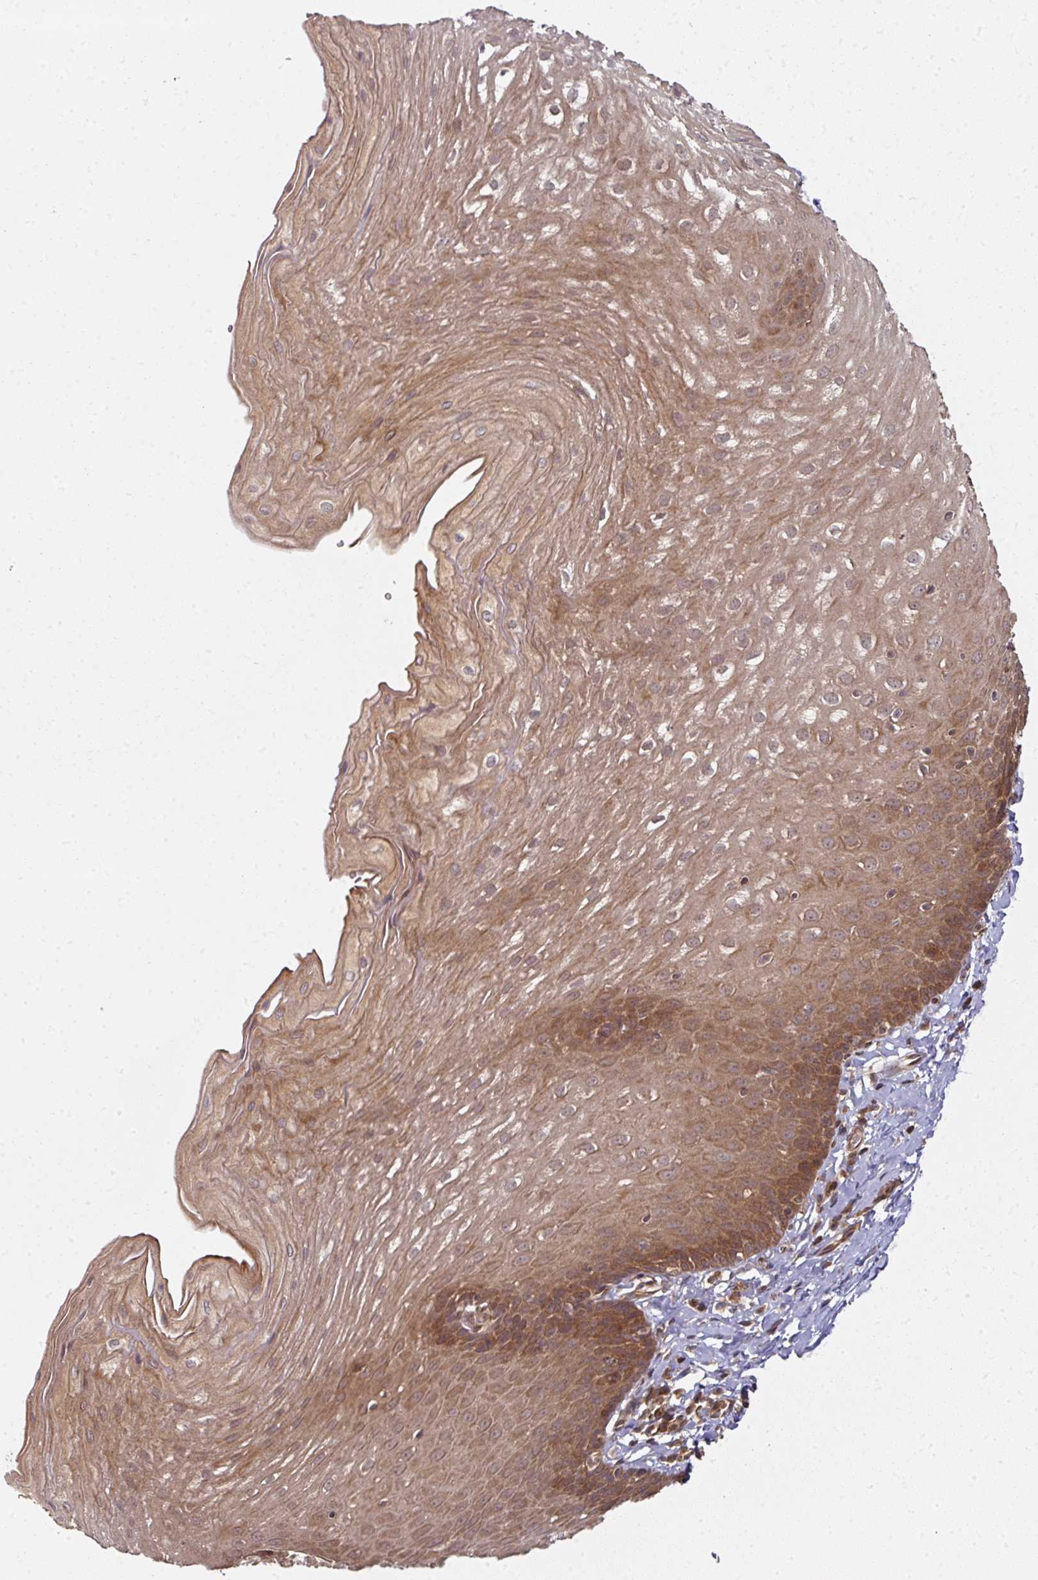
{"staining": {"intensity": "moderate", "quantity": ">75%", "location": "cytoplasmic/membranous"}, "tissue": "esophagus", "cell_type": "Squamous epithelial cells", "image_type": "normal", "snomed": [{"axis": "morphology", "description": "Normal tissue, NOS"}, {"axis": "topography", "description": "Esophagus"}], "caption": "A photomicrograph of esophagus stained for a protein reveals moderate cytoplasmic/membranous brown staining in squamous epithelial cells. (DAB IHC with brightfield microscopy, high magnification).", "gene": "EIF4EBP2", "patient": {"sex": "male", "age": 70}}